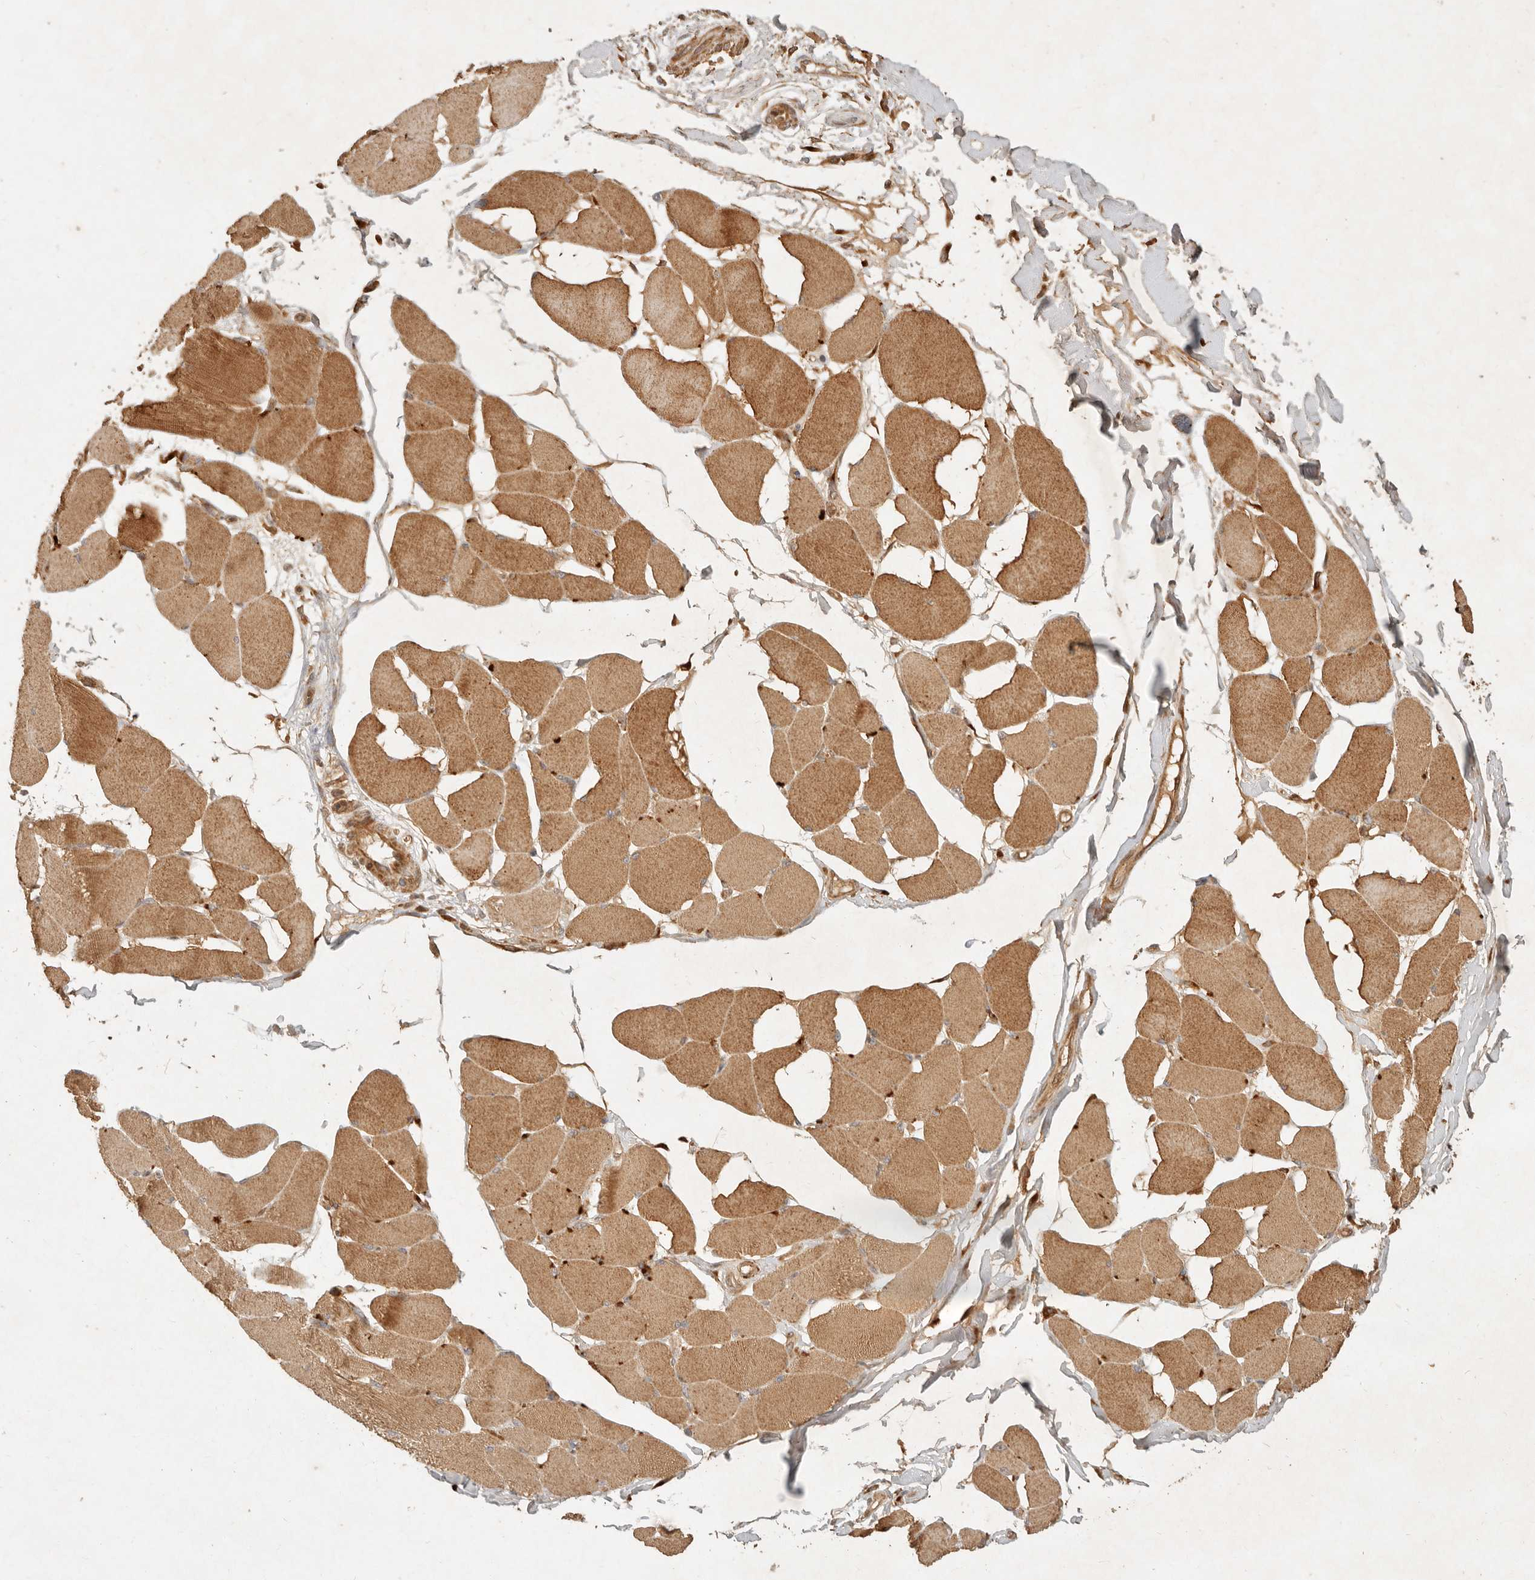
{"staining": {"intensity": "strong", "quantity": "25%-75%", "location": "cytoplasmic/membranous"}, "tissue": "skeletal muscle", "cell_type": "Myocytes", "image_type": "normal", "snomed": [{"axis": "morphology", "description": "Normal tissue, NOS"}, {"axis": "topography", "description": "Skin"}, {"axis": "topography", "description": "Skeletal muscle"}], "caption": "IHC (DAB) staining of unremarkable skeletal muscle shows strong cytoplasmic/membranous protein expression in approximately 25%-75% of myocytes. (DAB IHC, brown staining for protein, blue staining for nuclei).", "gene": "CLEC4C", "patient": {"sex": "male", "age": 83}}